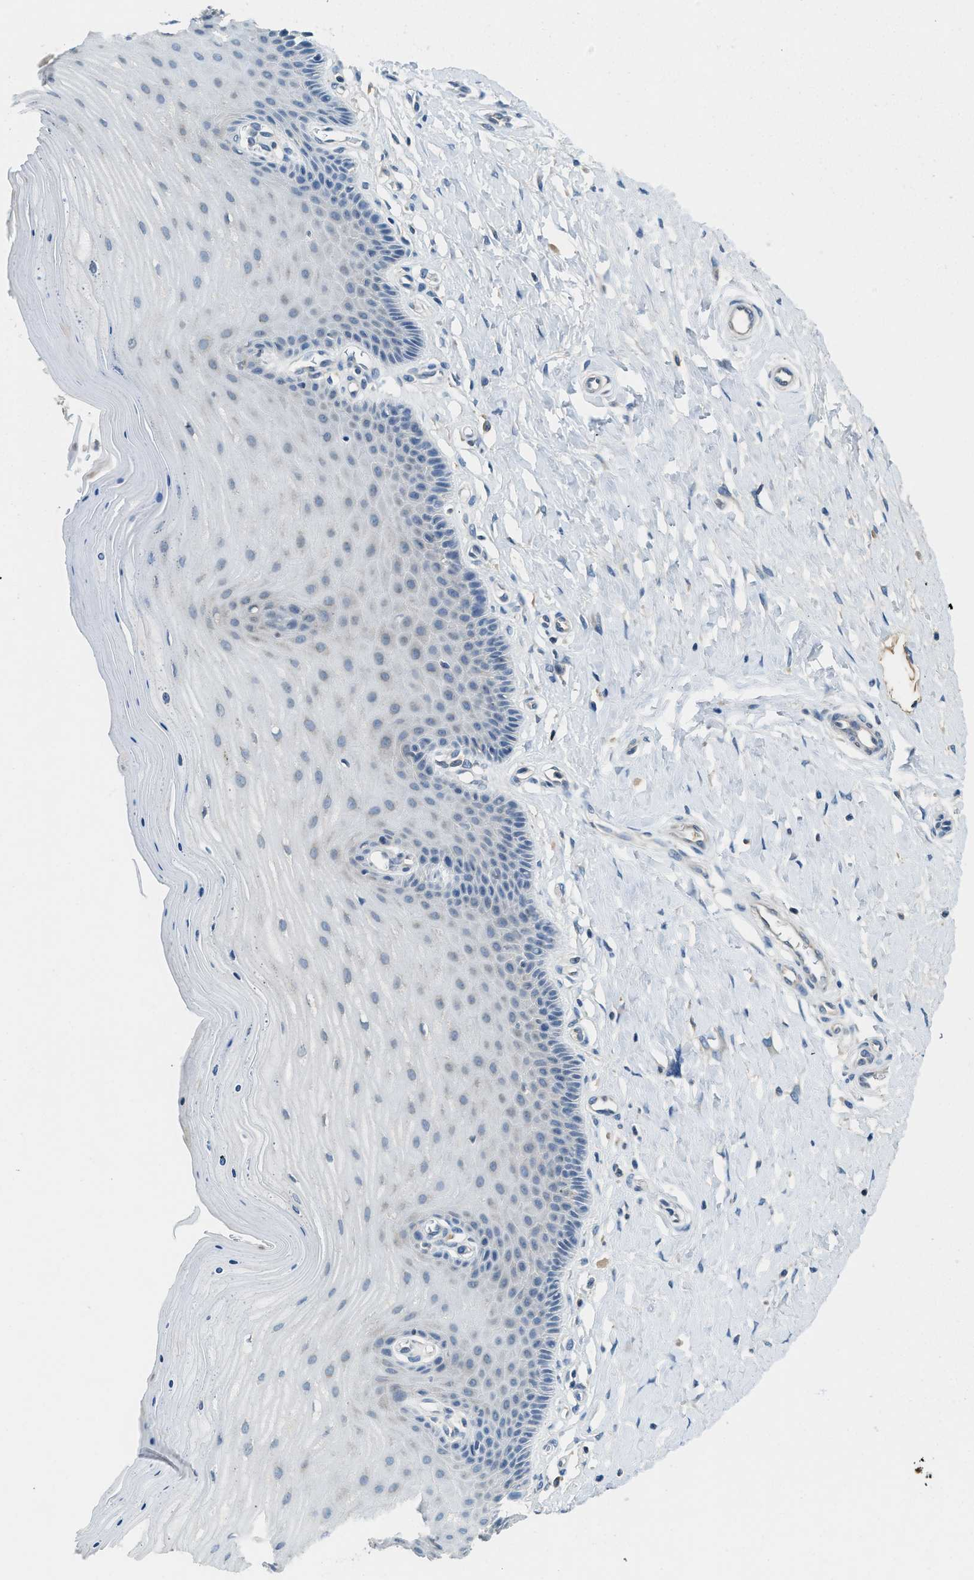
{"staining": {"intensity": "weak", "quantity": "25%-75%", "location": "cytoplasmic/membranous"}, "tissue": "cervix", "cell_type": "Glandular cells", "image_type": "normal", "snomed": [{"axis": "morphology", "description": "Normal tissue, NOS"}, {"axis": "topography", "description": "Cervix"}], "caption": "Protein analysis of unremarkable cervix displays weak cytoplasmic/membranous expression in approximately 25%-75% of glandular cells. The staining was performed using DAB (3,3'-diaminobenzidine) to visualize the protein expression in brown, while the nuclei were stained in blue with hematoxylin (Magnification: 20x).", "gene": "BCAP31", "patient": {"sex": "female", "age": 55}}